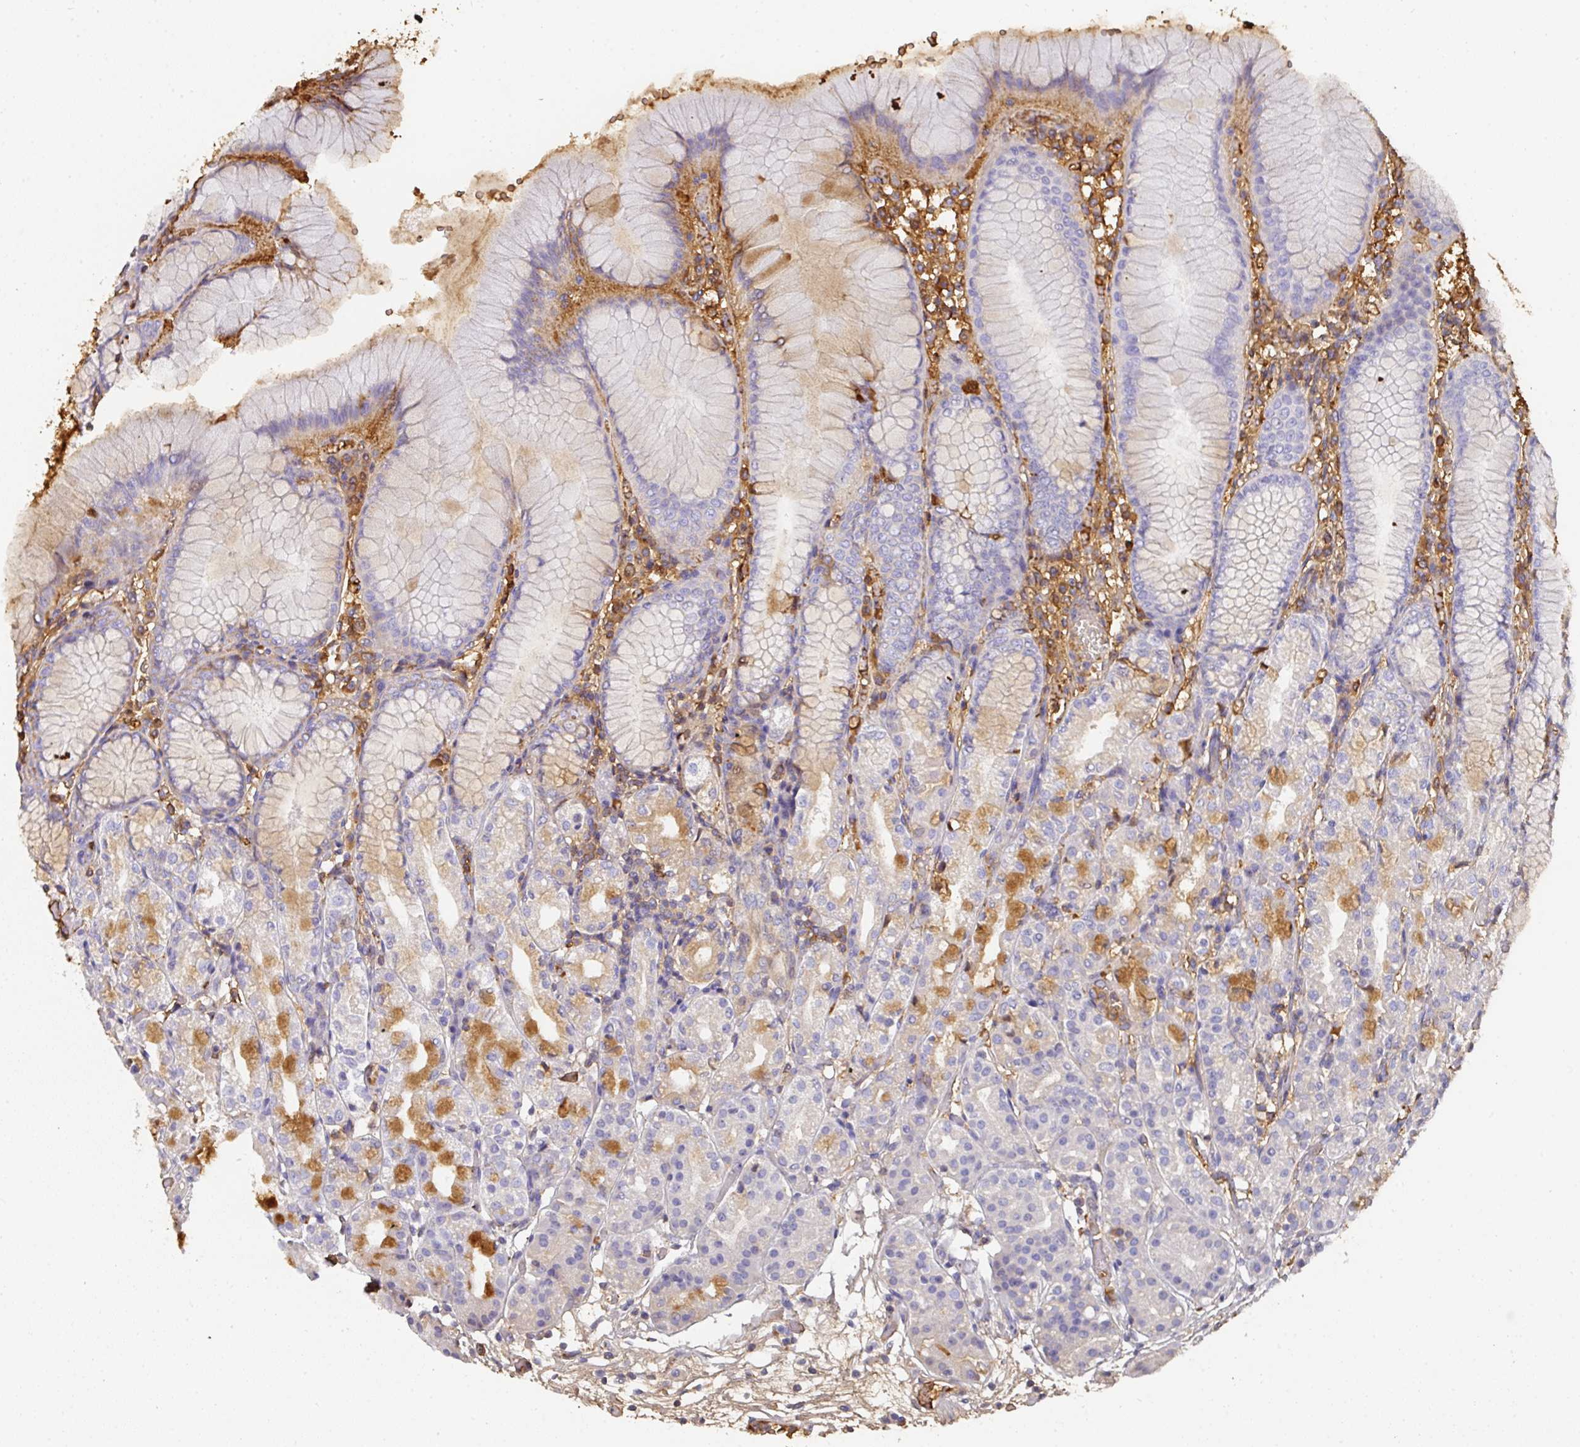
{"staining": {"intensity": "strong", "quantity": "<25%", "location": "cytoplasmic/membranous"}, "tissue": "stomach", "cell_type": "Glandular cells", "image_type": "normal", "snomed": [{"axis": "morphology", "description": "Normal tissue, NOS"}, {"axis": "topography", "description": "Stomach"}], "caption": "Brown immunohistochemical staining in benign human stomach shows strong cytoplasmic/membranous positivity in approximately <25% of glandular cells. Immunohistochemistry stains the protein in brown and the nuclei are stained blue.", "gene": "ALB", "patient": {"sex": "female", "age": 57}}